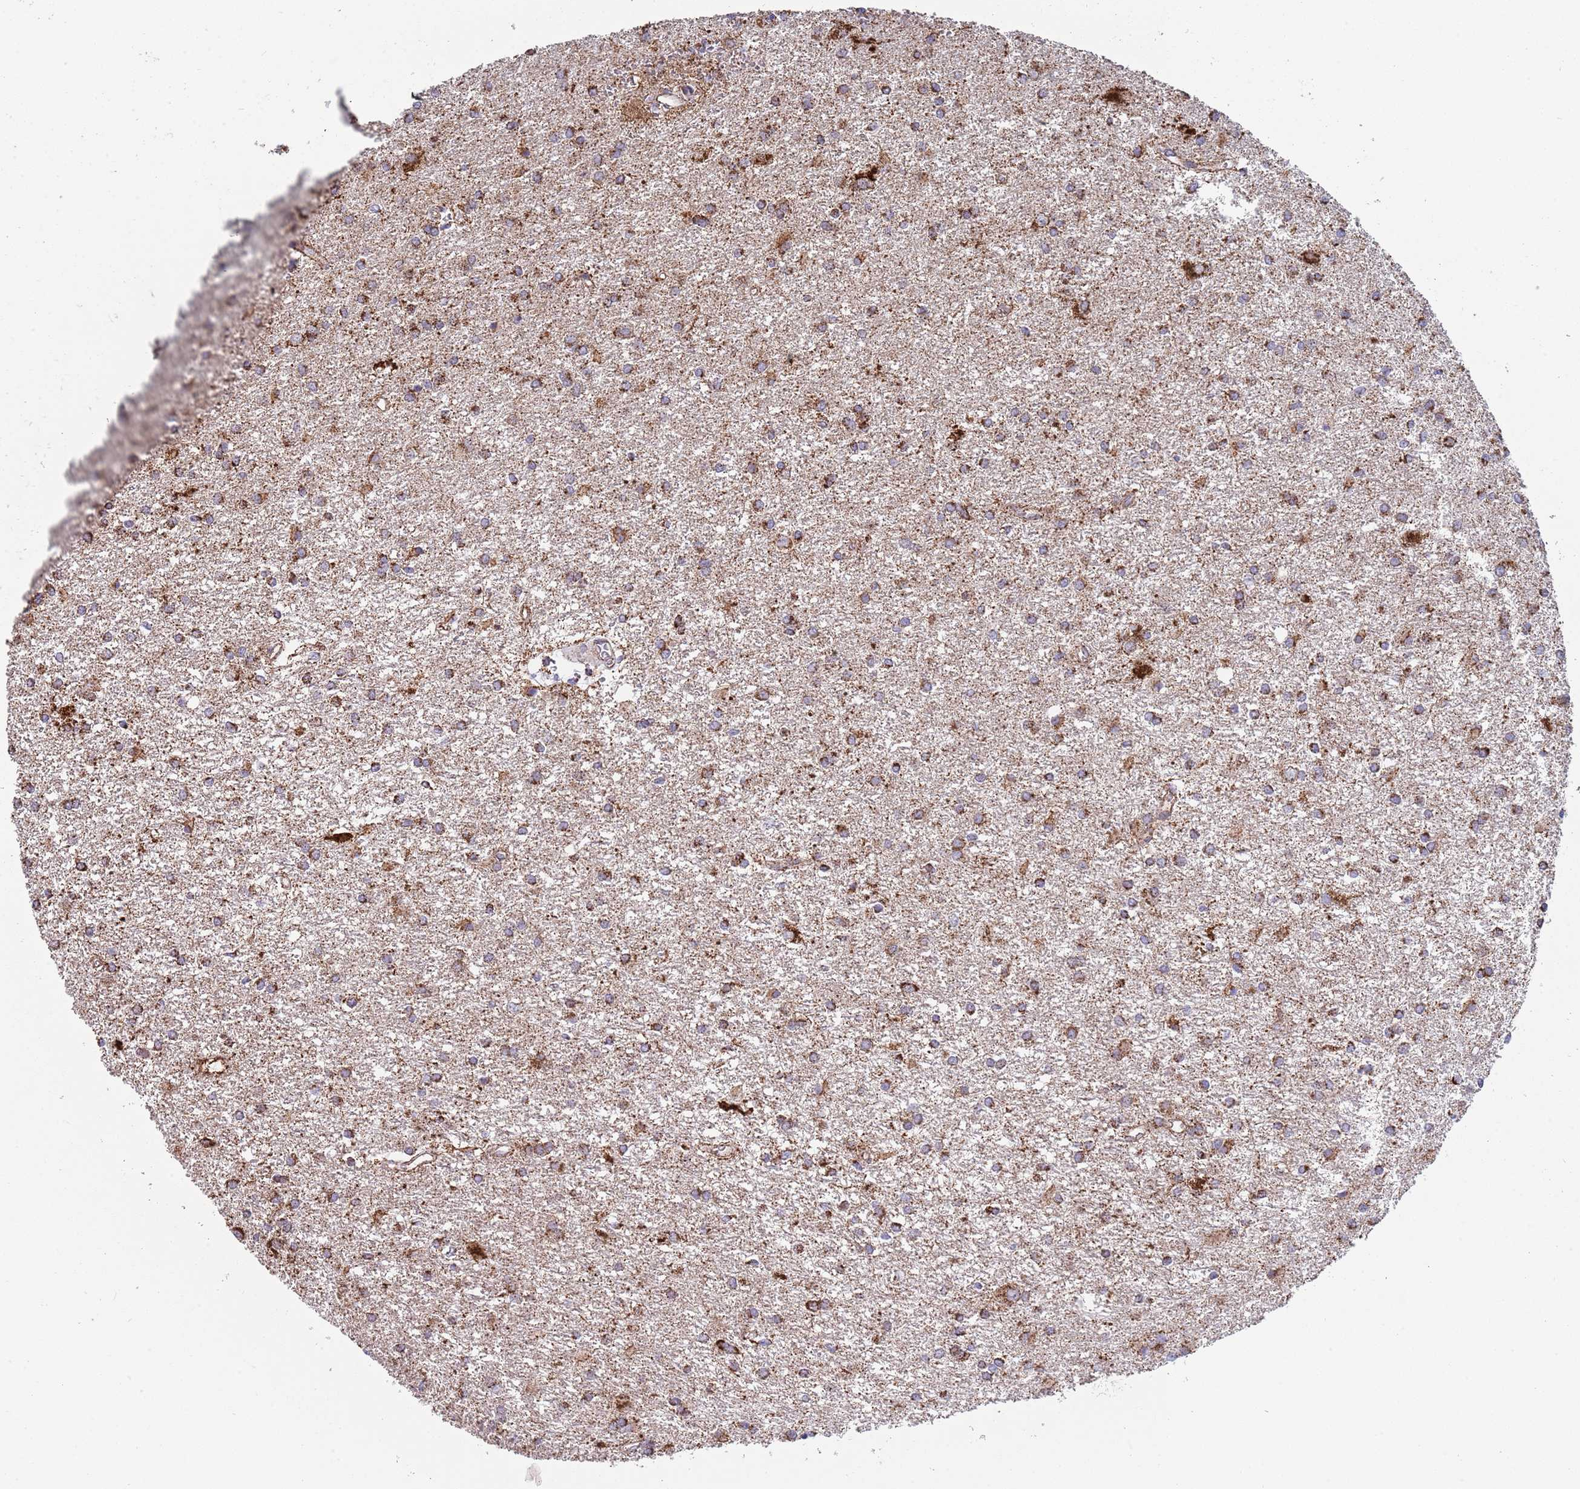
{"staining": {"intensity": "moderate", "quantity": ">75%", "location": "cytoplasmic/membranous"}, "tissue": "glioma", "cell_type": "Tumor cells", "image_type": "cancer", "snomed": [{"axis": "morphology", "description": "Glioma, malignant, High grade"}, {"axis": "topography", "description": "Brain"}], "caption": "Immunohistochemistry (IHC) histopathology image of neoplastic tissue: high-grade glioma (malignant) stained using immunohistochemistry (IHC) demonstrates medium levels of moderate protein expression localized specifically in the cytoplasmic/membranous of tumor cells, appearing as a cytoplasmic/membranous brown color.", "gene": "VPS16", "patient": {"sex": "female", "age": 50}}